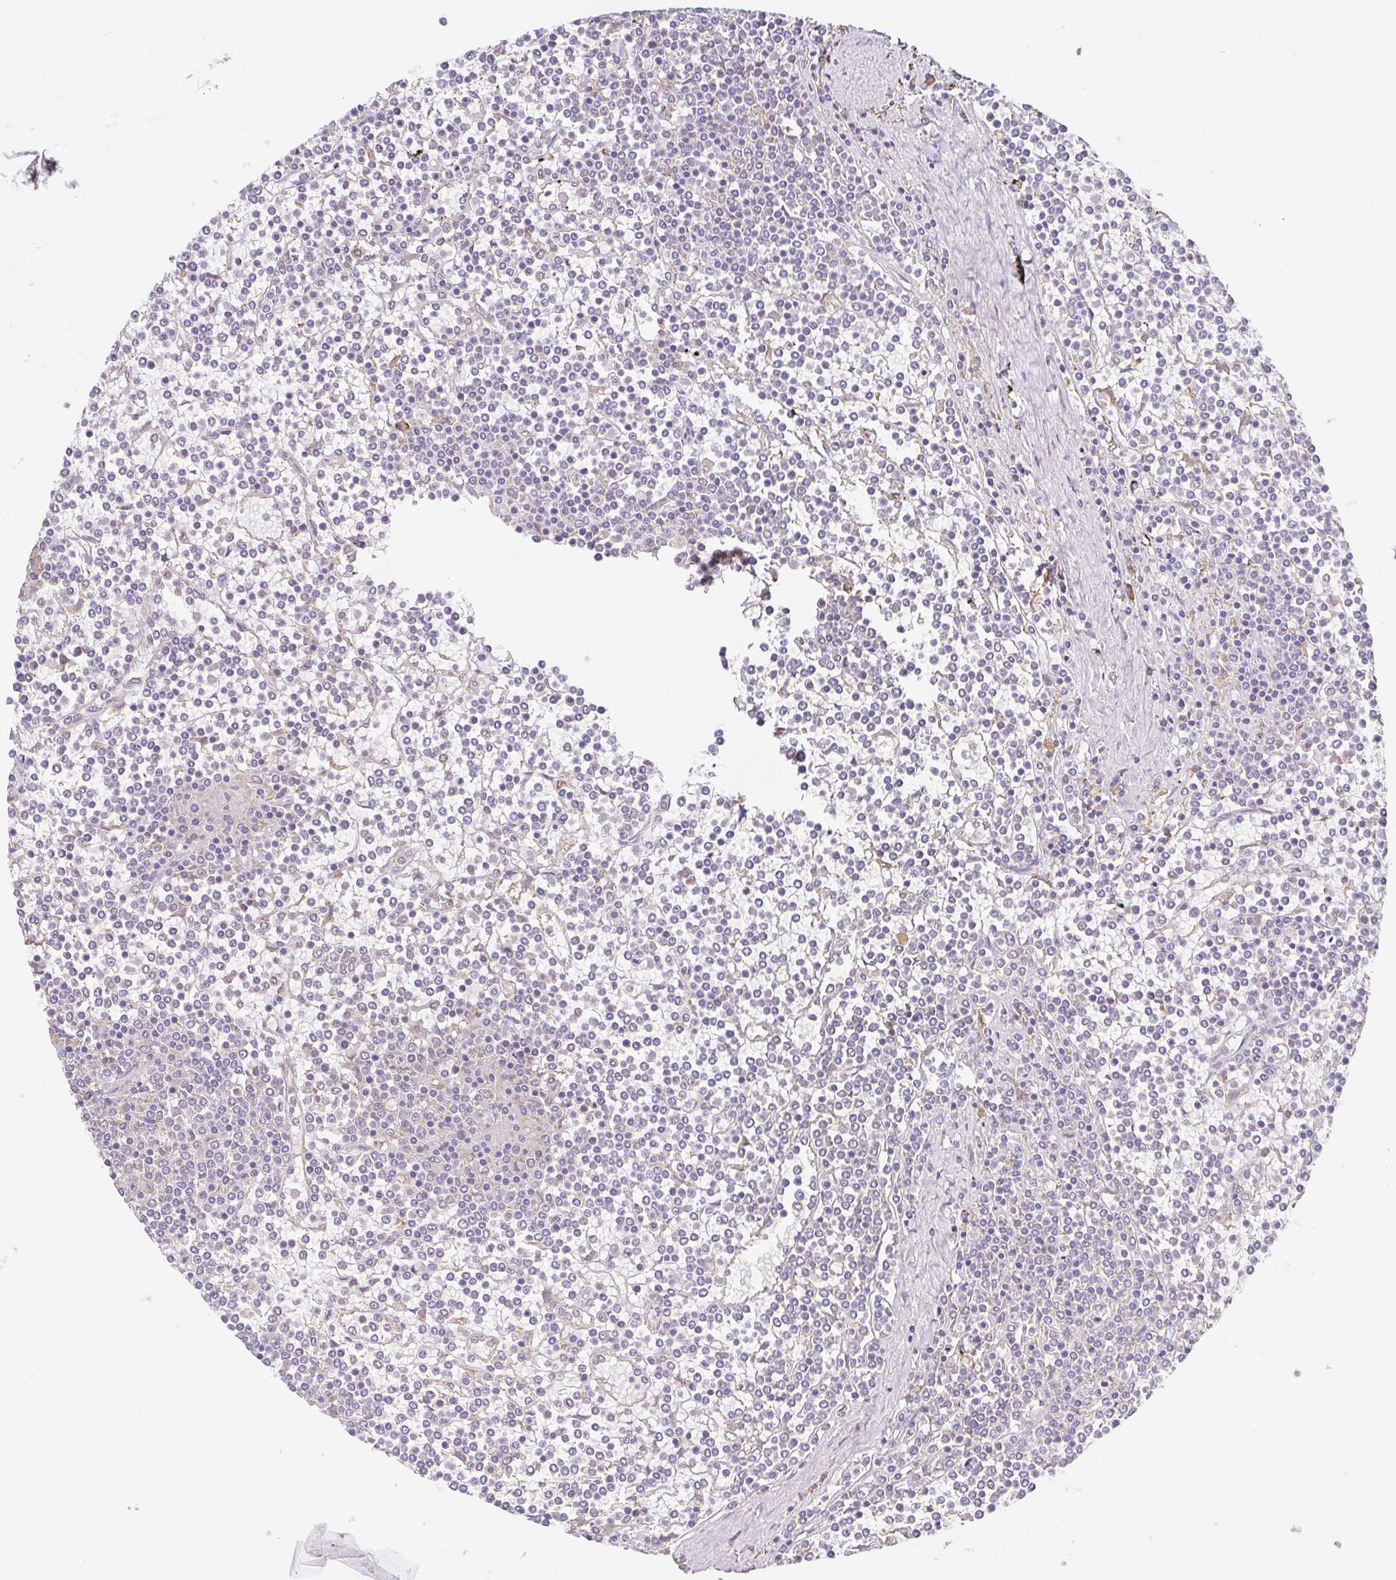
{"staining": {"intensity": "negative", "quantity": "none", "location": "none"}, "tissue": "lymphoma", "cell_type": "Tumor cells", "image_type": "cancer", "snomed": [{"axis": "morphology", "description": "Malignant lymphoma, non-Hodgkin's type, Low grade"}, {"axis": "topography", "description": "Spleen"}], "caption": "IHC image of neoplastic tissue: malignant lymphoma, non-Hodgkin's type (low-grade) stained with DAB (3,3'-diaminobenzidine) shows no significant protein positivity in tumor cells.", "gene": "ADAM8", "patient": {"sex": "female", "age": 19}}